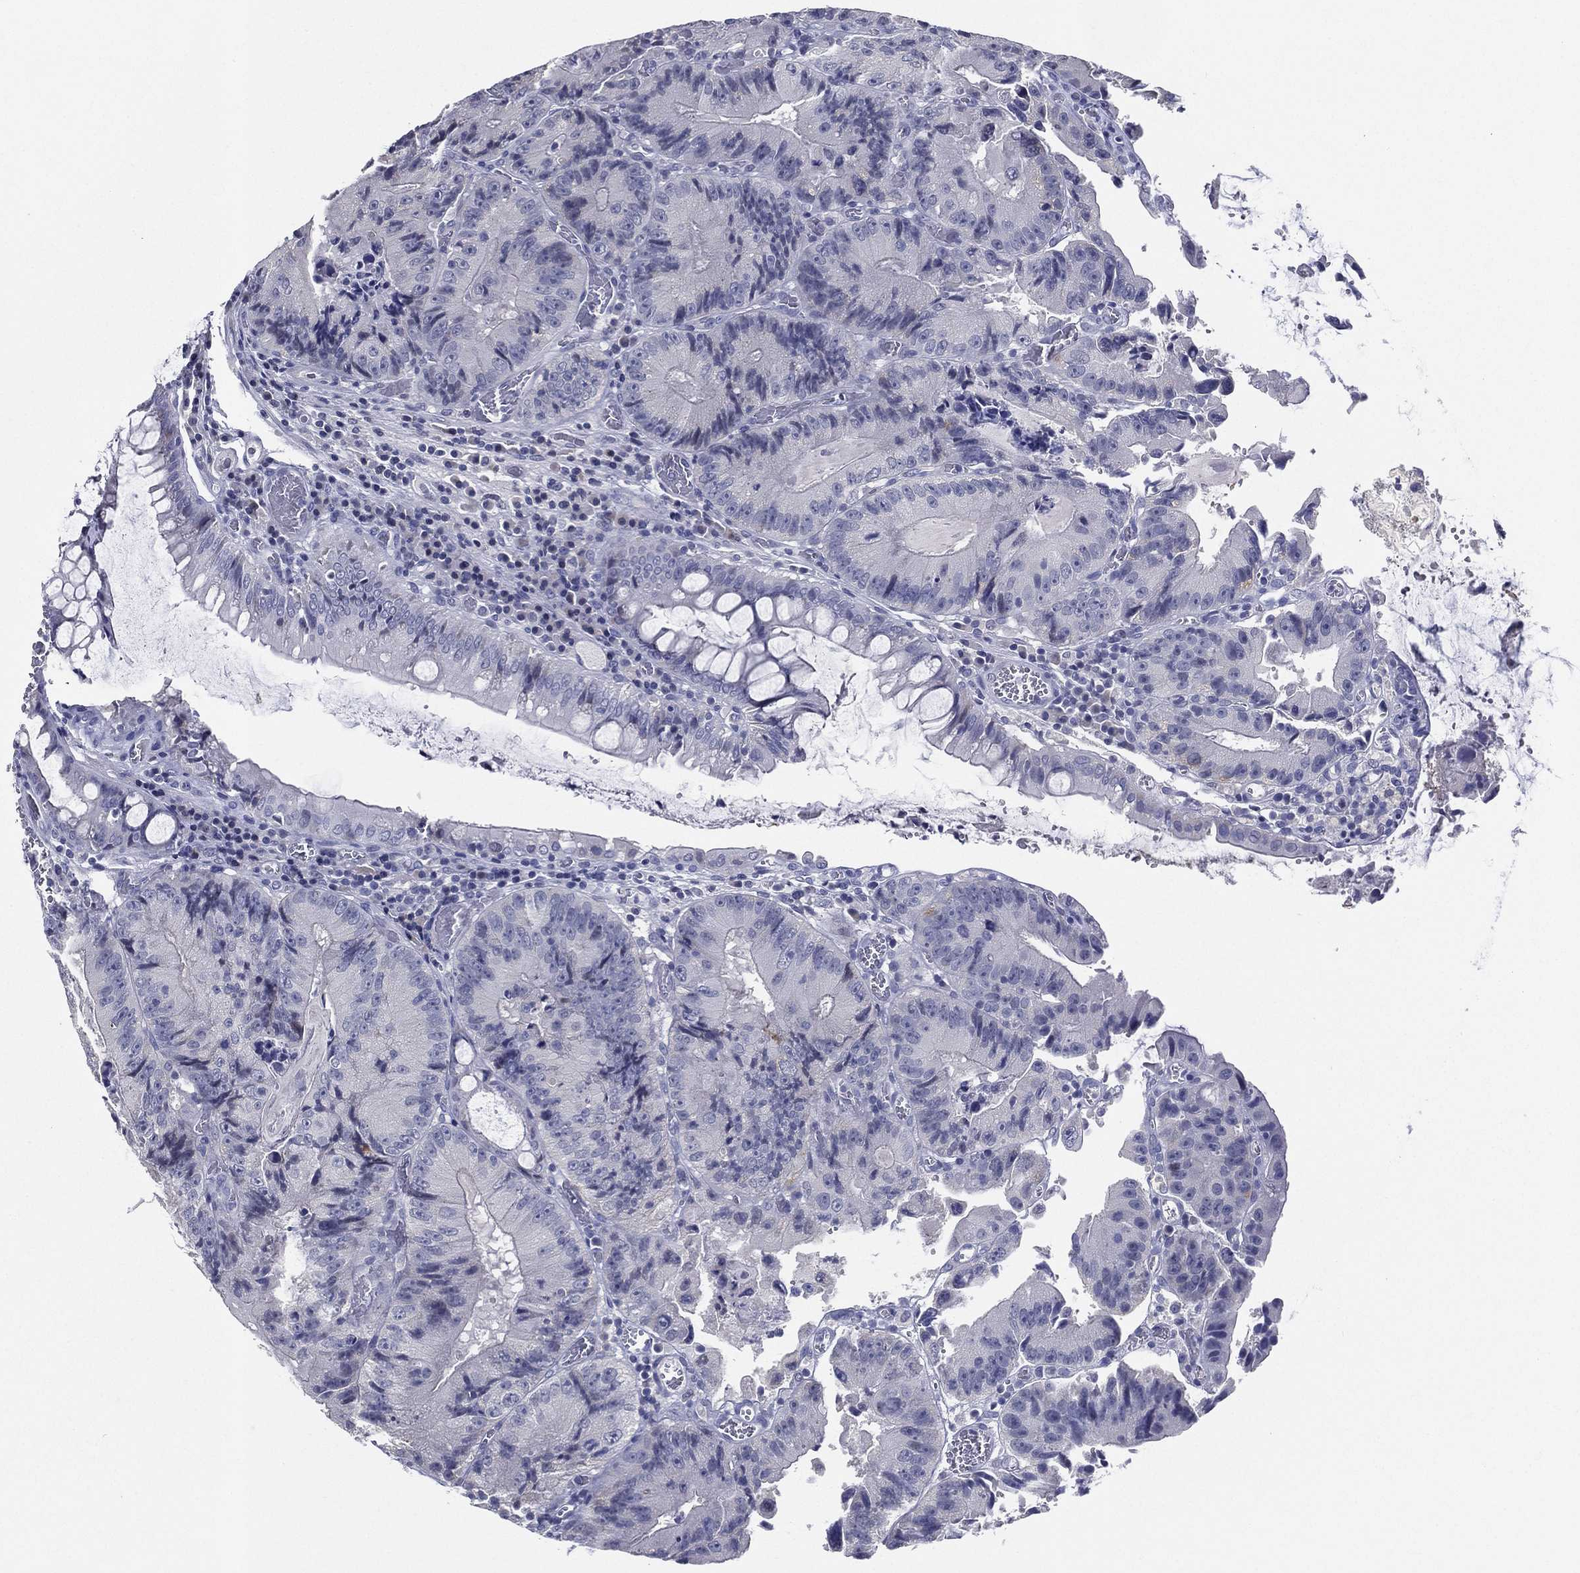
{"staining": {"intensity": "negative", "quantity": "none", "location": "none"}, "tissue": "colorectal cancer", "cell_type": "Tumor cells", "image_type": "cancer", "snomed": [{"axis": "morphology", "description": "Adenocarcinoma, NOS"}, {"axis": "topography", "description": "Colon"}], "caption": "A high-resolution micrograph shows IHC staining of adenocarcinoma (colorectal), which reveals no significant positivity in tumor cells.", "gene": "SLC13A4", "patient": {"sex": "female", "age": 86}}